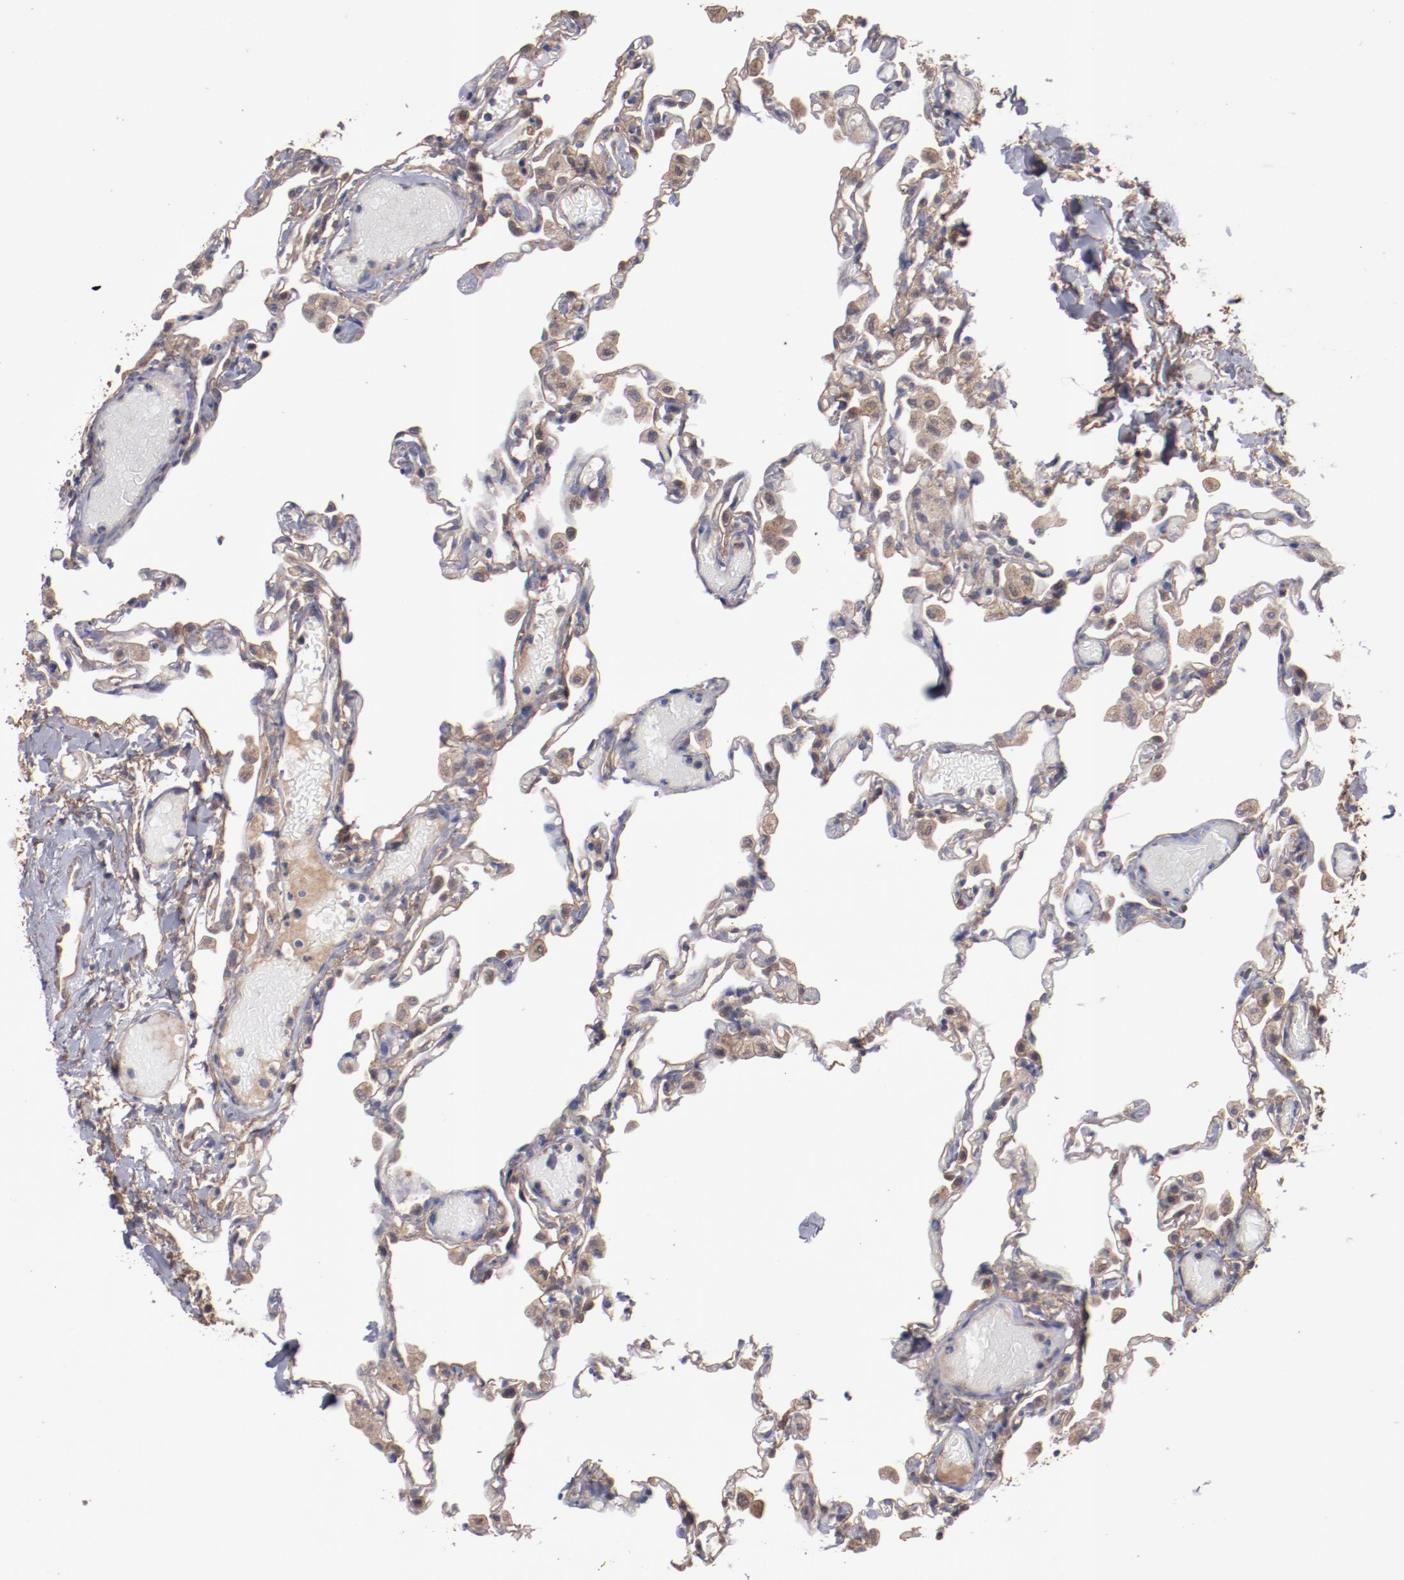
{"staining": {"intensity": "moderate", "quantity": "25%-75%", "location": "cytoplasmic/membranous"}, "tissue": "lung", "cell_type": "Alveolar cells", "image_type": "normal", "snomed": [{"axis": "morphology", "description": "Normal tissue, NOS"}, {"axis": "topography", "description": "Lung"}], "caption": "Immunohistochemistry (IHC) (DAB (3,3'-diaminobenzidine)) staining of unremarkable lung exhibits moderate cytoplasmic/membranous protein positivity in approximately 25%-75% of alveolar cells. Nuclei are stained in blue.", "gene": "DNAAF2", "patient": {"sex": "female", "age": 49}}